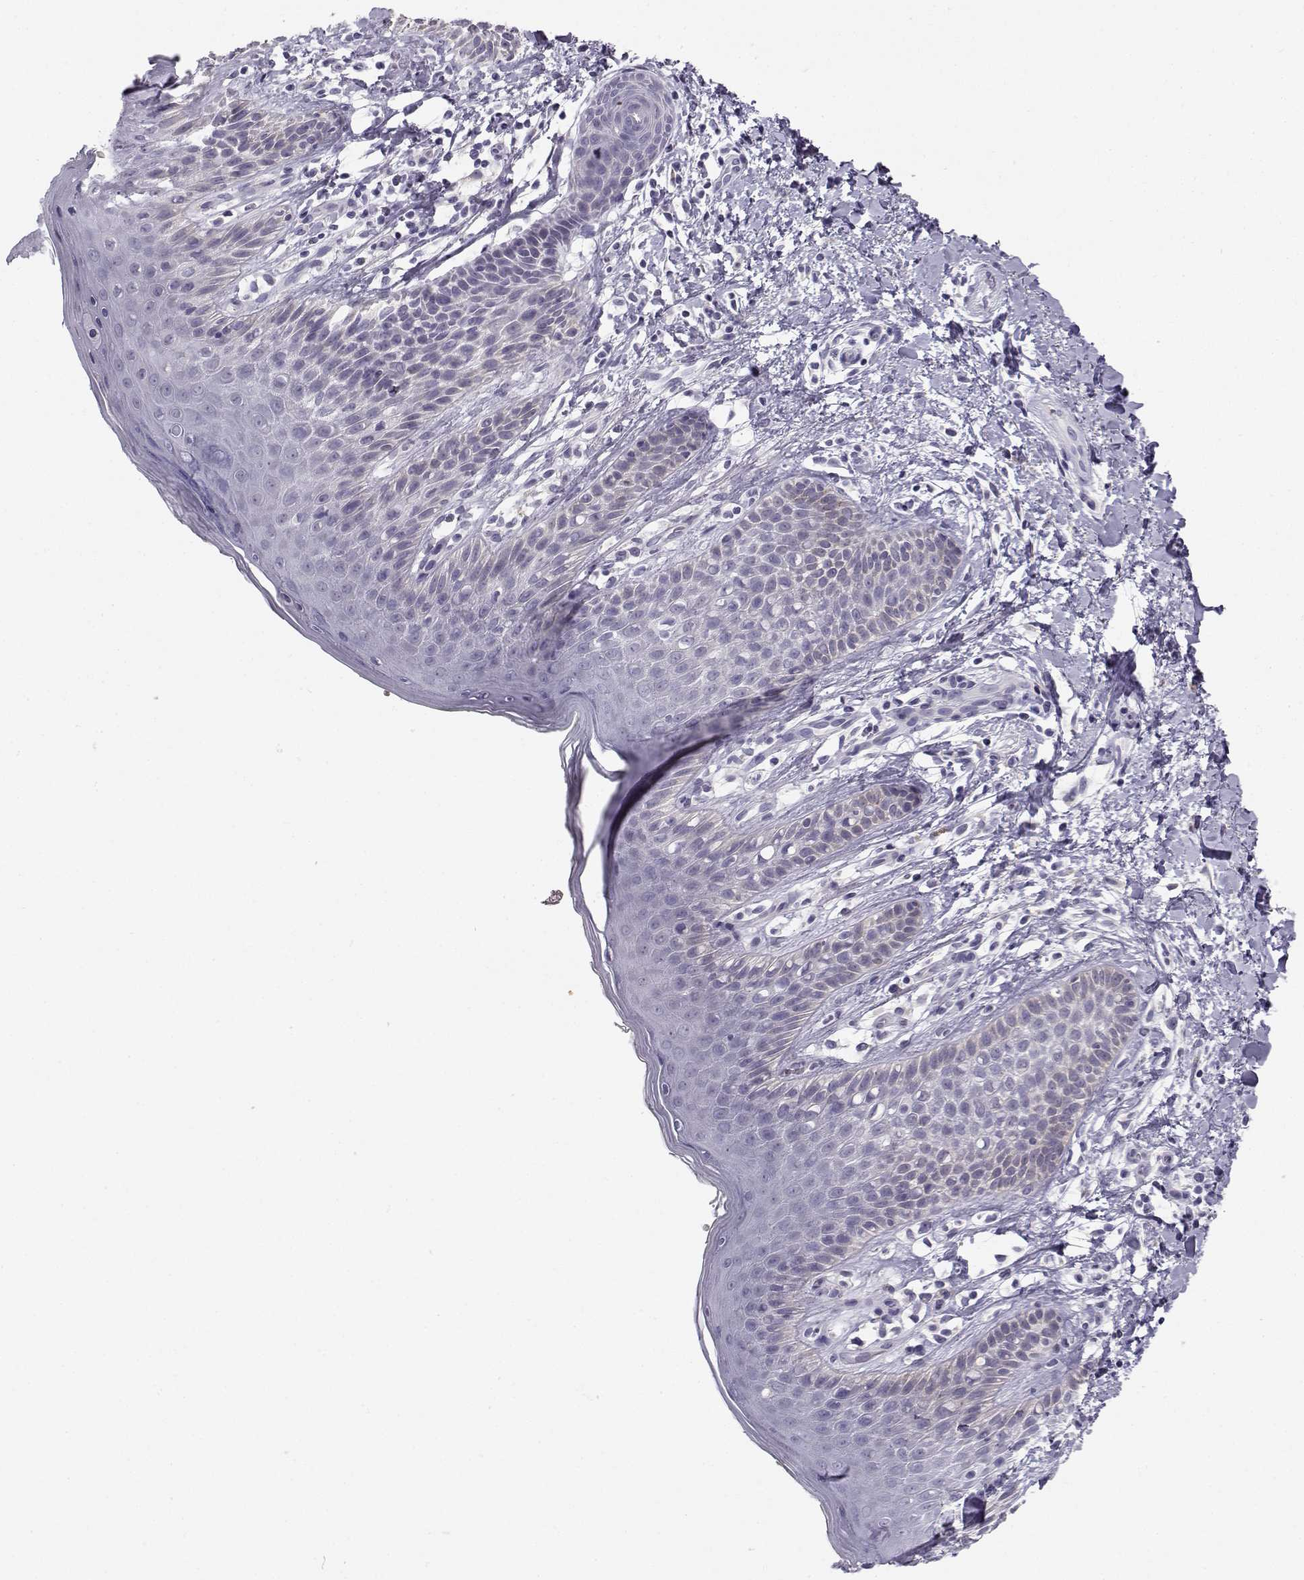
{"staining": {"intensity": "weak", "quantity": "<25%", "location": "cytoplasmic/membranous"}, "tissue": "skin", "cell_type": "Epidermal cells", "image_type": "normal", "snomed": [{"axis": "morphology", "description": "Normal tissue, NOS"}, {"axis": "topography", "description": "Anal"}], "caption": "This is an immunohistochemistry (IHC) micrograph of benign skin. There is no staining in epidermal cells.", "gene": "KCNMB4", "patient": {"sex": "male", "age": 36}}